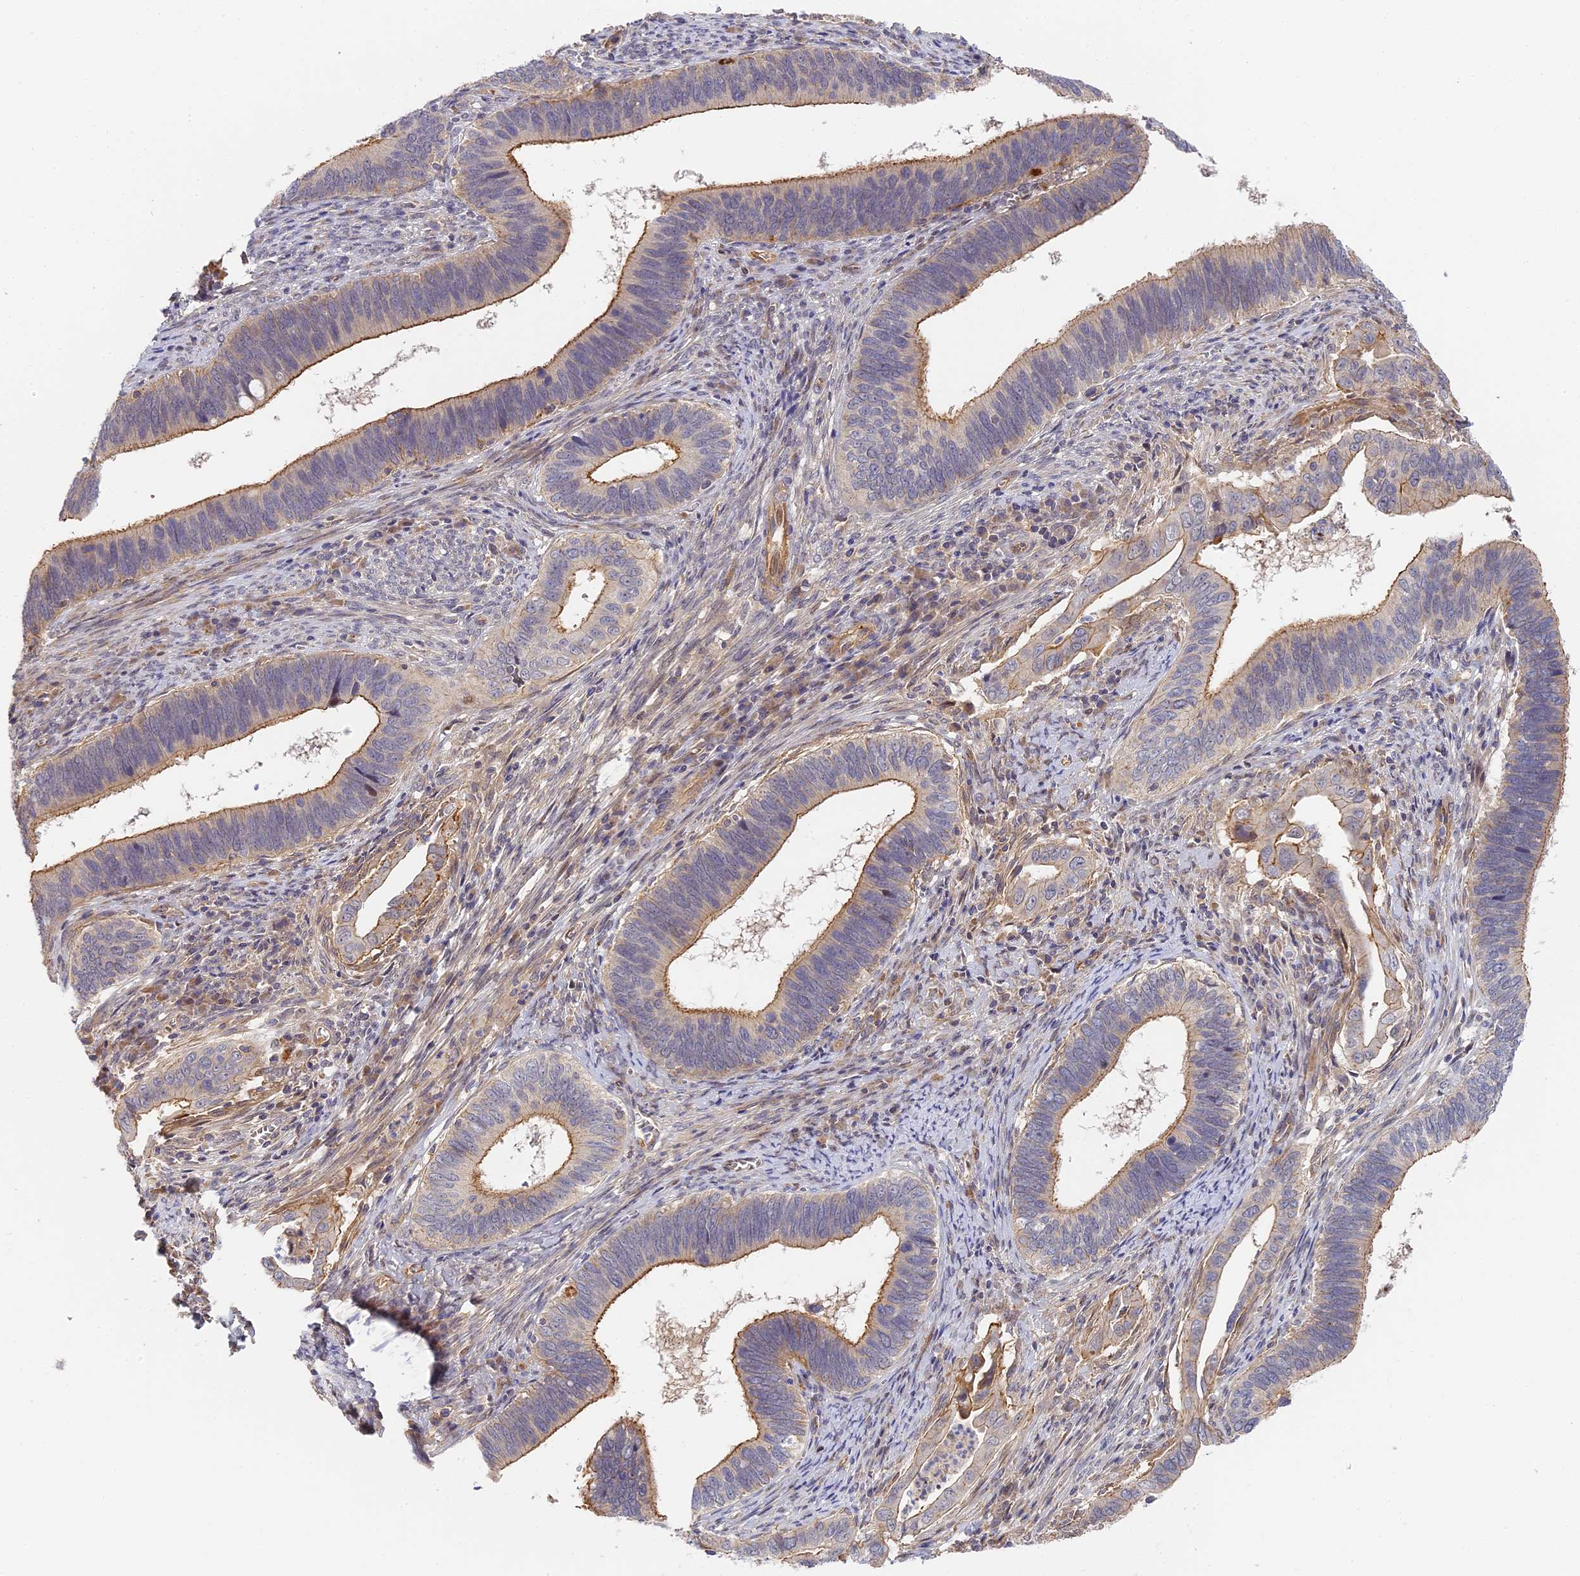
{"staining": {"intensity": "moderate", "quantity": "25%-75%", "location": "cytoplasmic/membranous"}, "tissue": "cervical cancer", "cell_type": "Tumor cells", "image_type": "cancer", "snomed": [{"axis": "morphology", "description": "Adenocarcinoma, NOS"}, {"axis": "topography", "description": "Cervix"}], "caption": "Immunohistochemical staining of cervical cancer reveals medium levels of moderate cytoplasmic/membranous protein staining in approximately 25%-75% of tumor cells.", "gene": "MISP3", "patient": {"sex": "female", "age": 42}}